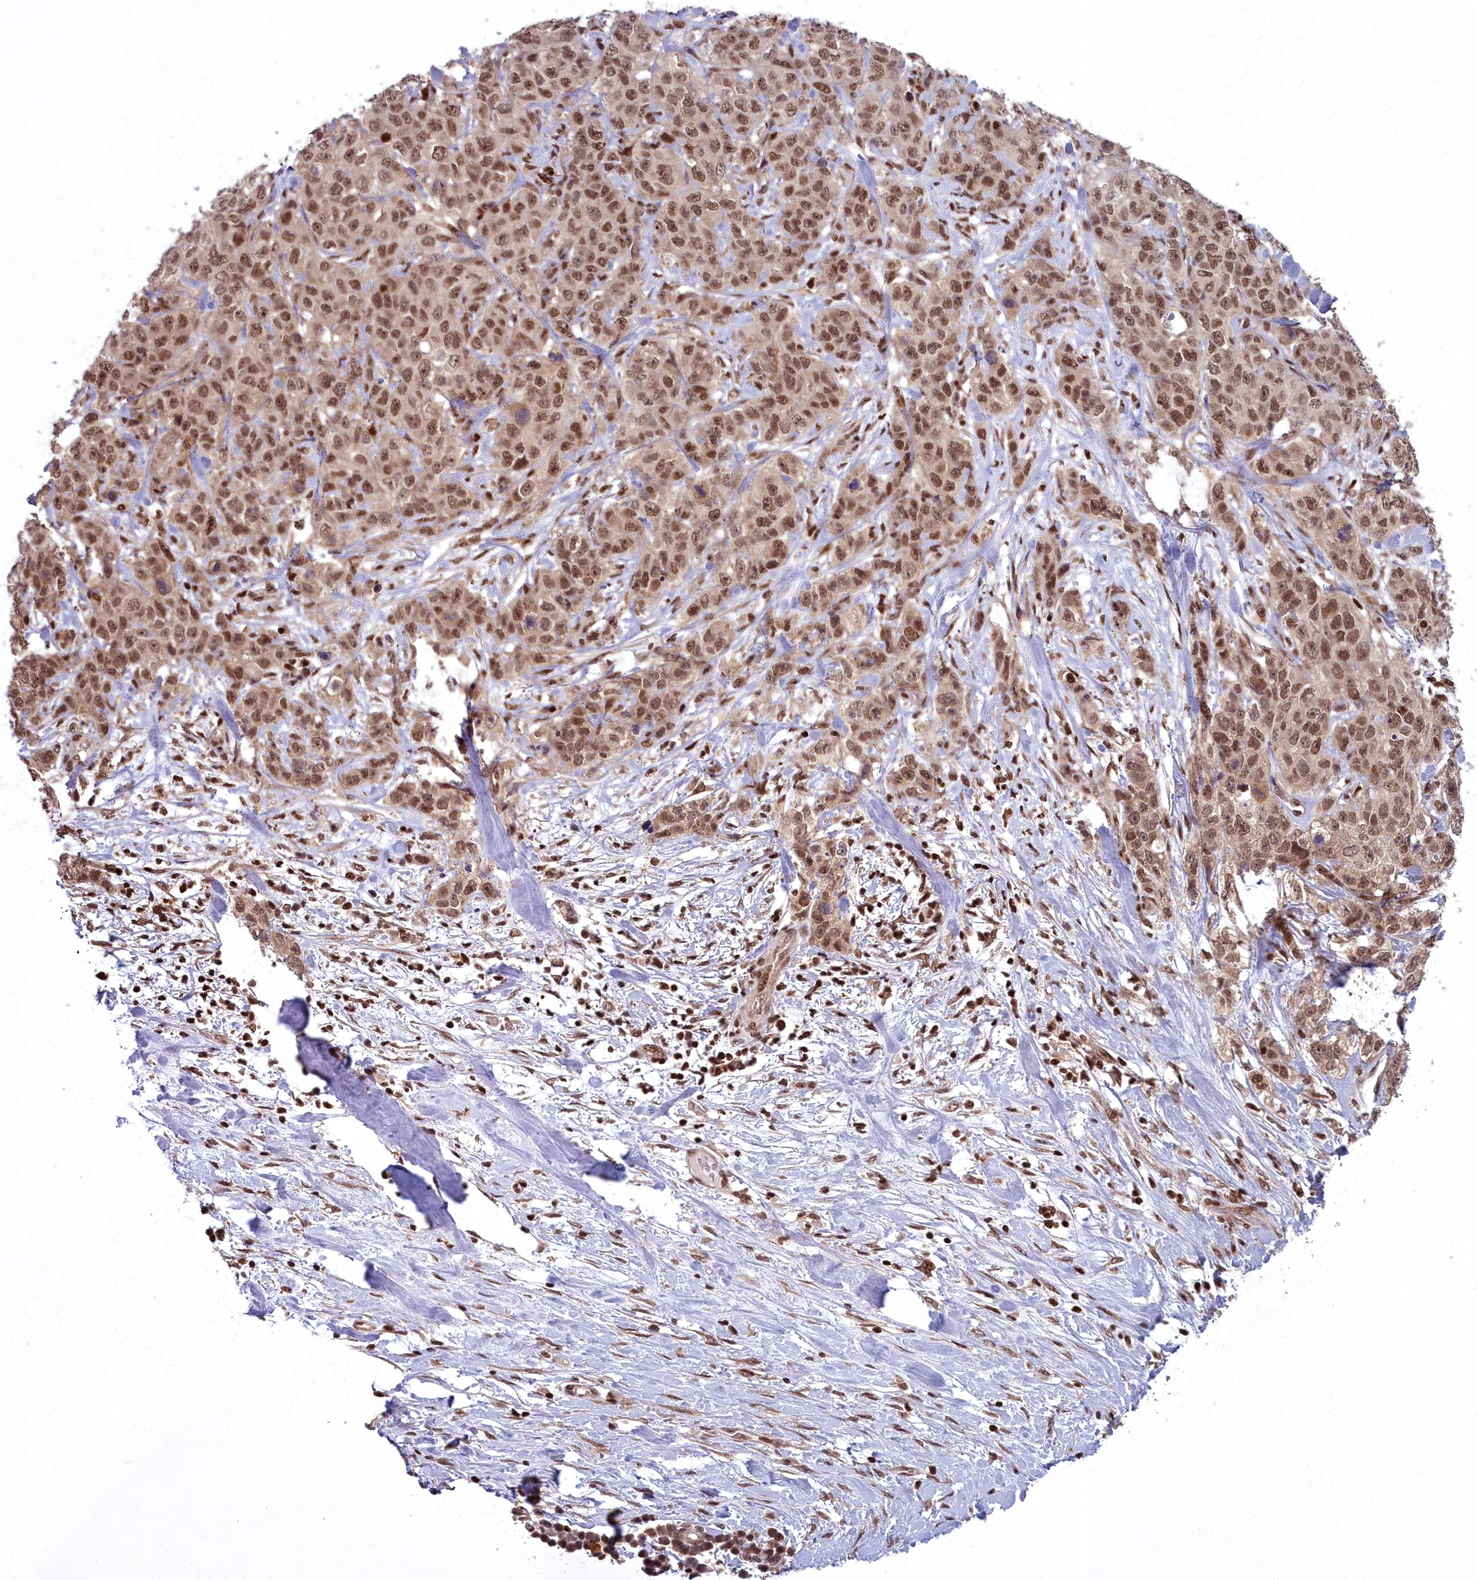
{"staining": {"intensity": "moderate", "quantity": ">75%", "location": "nuclear"}, "tissue": "stomach cancer", "cell_type": "Tumor cells", "image_type": "cancer", "snomed": [{"axis": "morphology", "description": "Adenocarcinoma, NOS"}, {"axis": "topography", "description": "Stomach"}], "caption": "Adenocarcinoma (stomach) stained with immunohistochemistry reveals moderate nuclear staining in about >75% of tumor cells.", "gene": "GMEB1", "patient": {"sex": "male", "age": 48}}